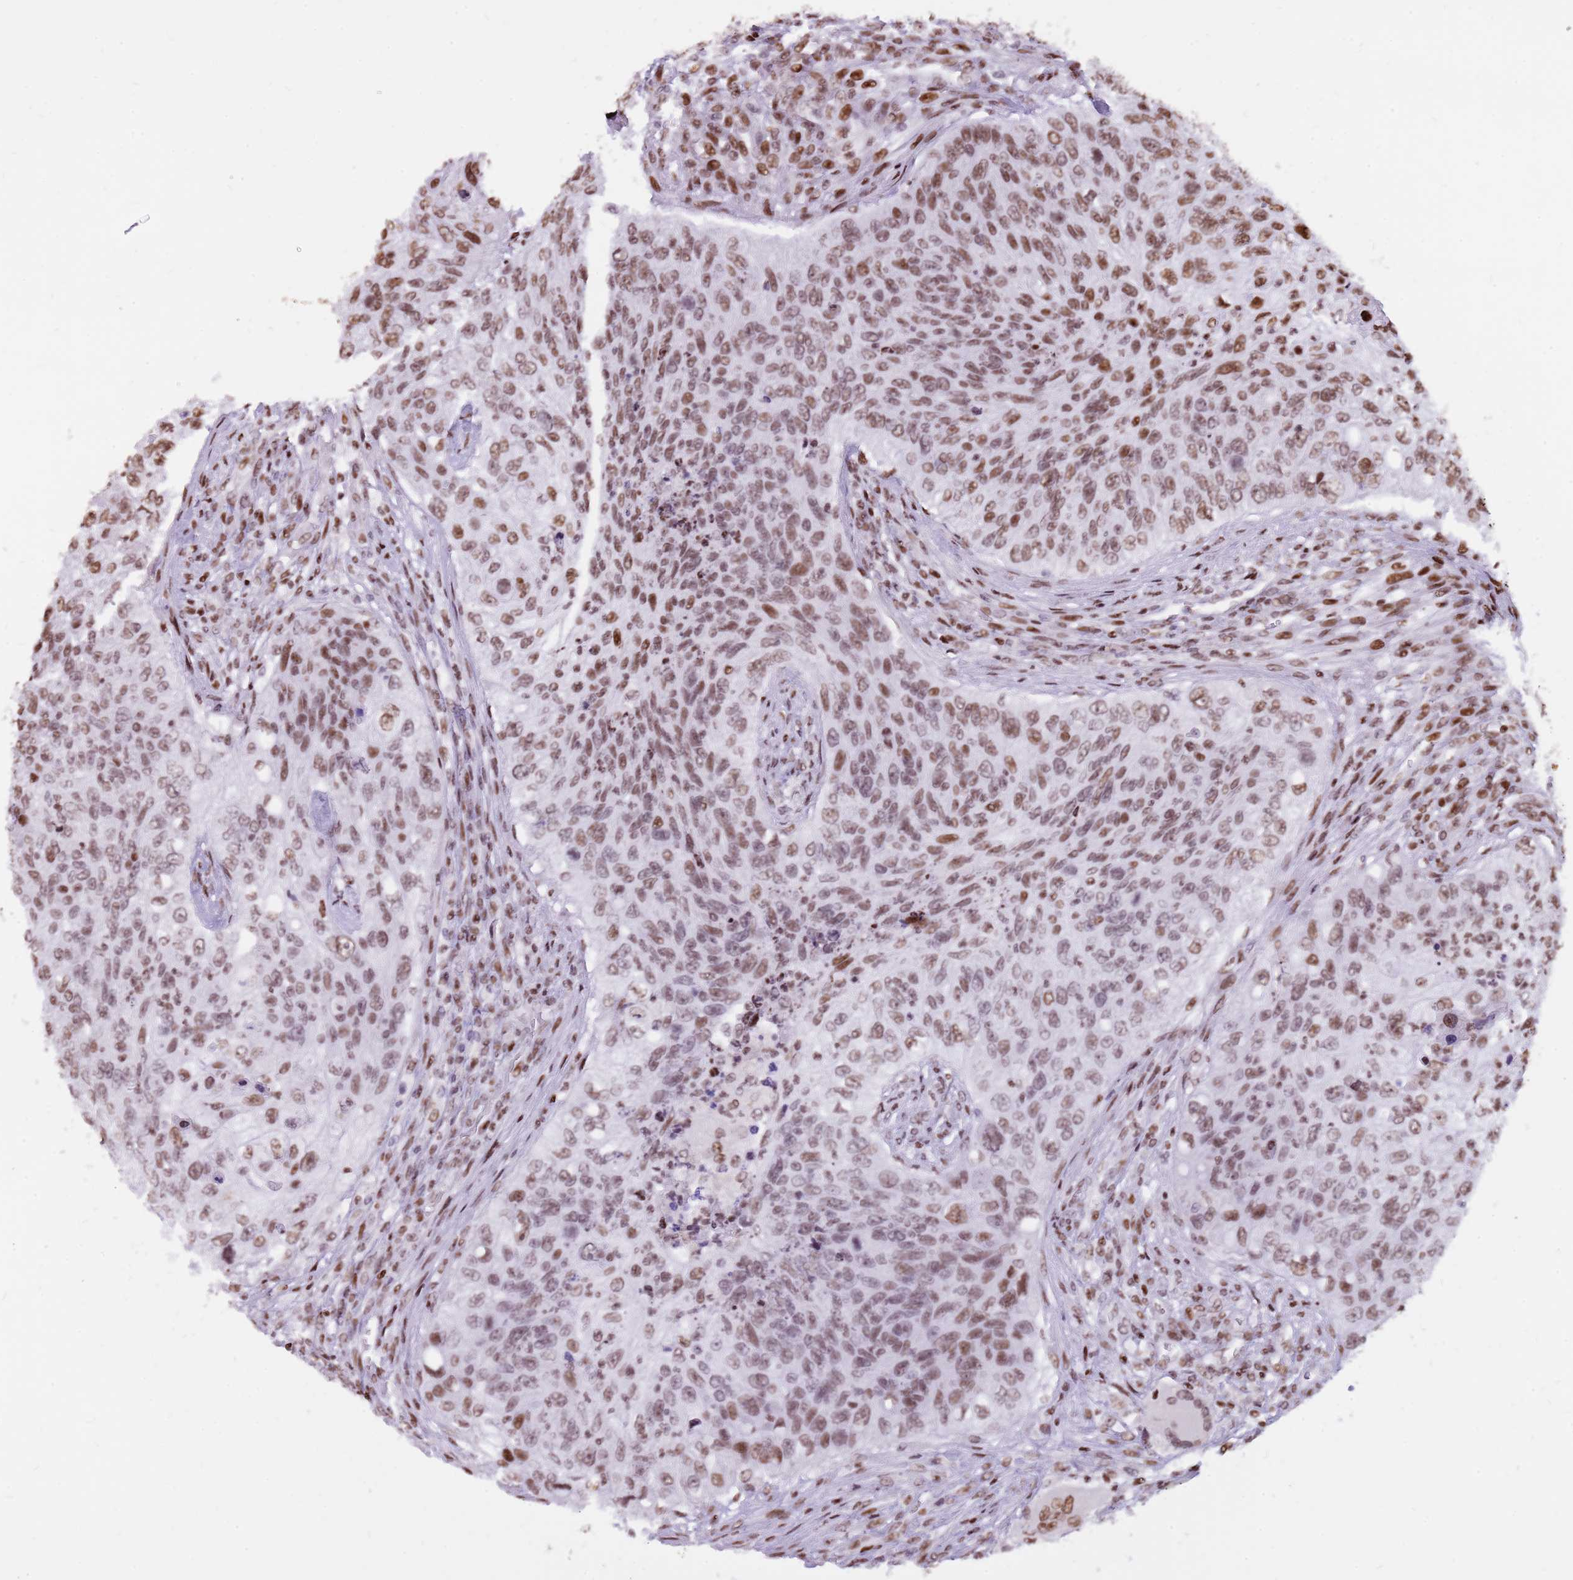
{"staining": {"intensity": "moderate", "quantity": ">75%", "location": "nuclear"}, "tissue": "urothelial cancer", "cell_type": "Tumor cells", "image_type": "cancer", "snomed": [{"axis": "morphology", "description": "Urothelial carcinoma, High grade"}, {"axis": "topography", "description": "Urinary bladder"}], "caption": "Immunohistochemical staining of urothelial cancer shows medium levels of moderate nuclear expression in about >75% of tumor cells. The staining was performed using DAB (3,3'-diaminobenzidine) to visualize the protein expression in brown, while the nuclei were stained in blue with hematoxylin (Magnification: 20x).", "gene": "WASHC4", "patient": {"sex": "female", "age": 60}}